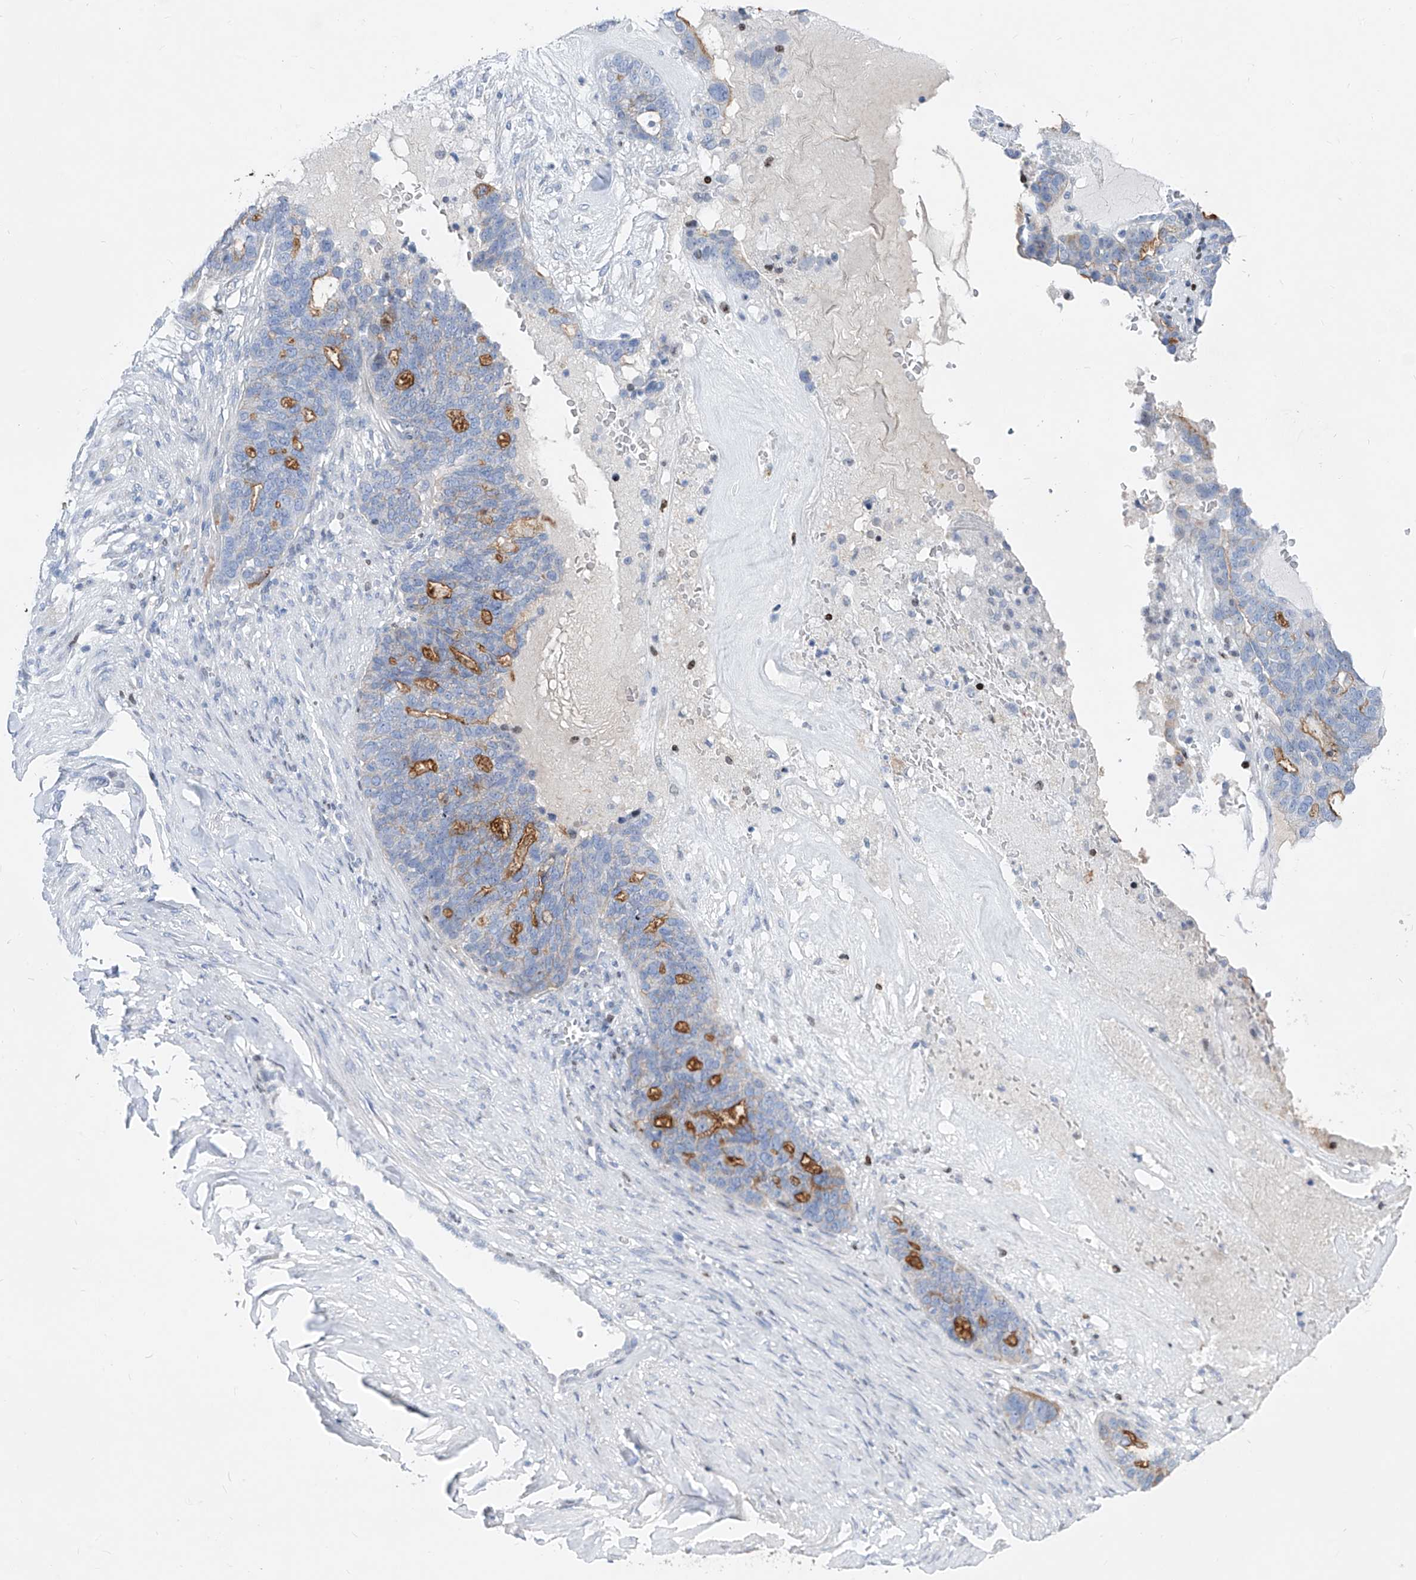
{"staining": {"intensity": "moderate", "quantity": "25%-75%", "location": "cytoplasmic/membranous"}, "tissue": "ovarian cancer", "cell_type": "Tumor cells", "image_type": "cancer", "snomed": [{"axis": "morphology", "description": "Cystadenocarcinoma, serous, NOS"}, {"axis": "topography", "description": "Ovary"}], "caption": "There is medium levels of moderate cytoplasmic/membranous staining in tumor cells of ovarian cancer (serous cystadenocarcinoma), as demonstrated by immunohistochemical staining (brown color).", "gene": "FRS3", "patient": {"sex": "female", "age": 59}}